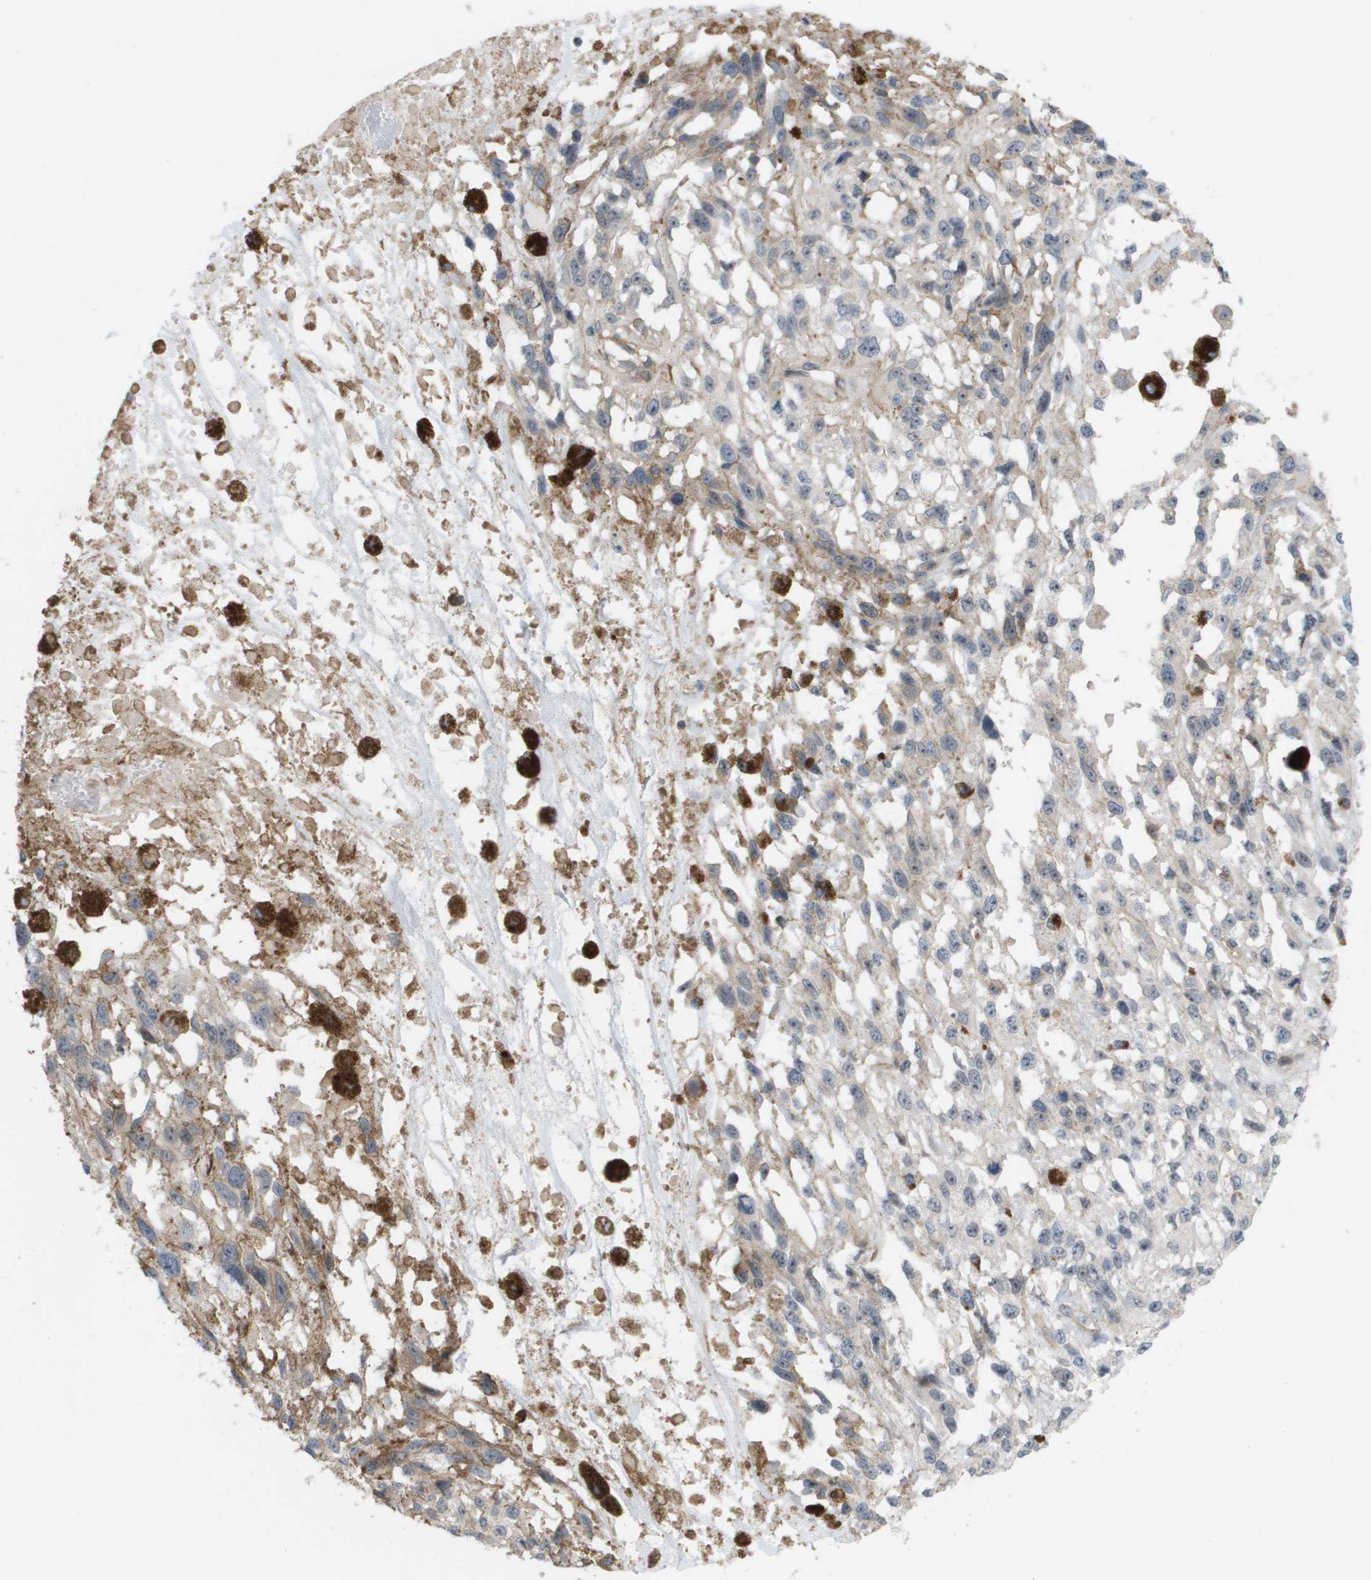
{"staining": {"intensity": "negative", "quantity": "none", "location": "none"}, "tissue": "melanoma", "cell_type": "Tumor cells", "image_type": "cancer", "snomed": [{"axis": "morphology", "description": "Malignant melanoma, Metastatic site"}, {"axis": "topography", "description": "Lymph node"}], "caption": "Tumor cells show no significant protein expression in melanoma. (Immunohistochemistry (ihc), brightfield microscopy, high magnification).", "gene": "MTARC2", "patient": {"sex": "male", "age": 59}}